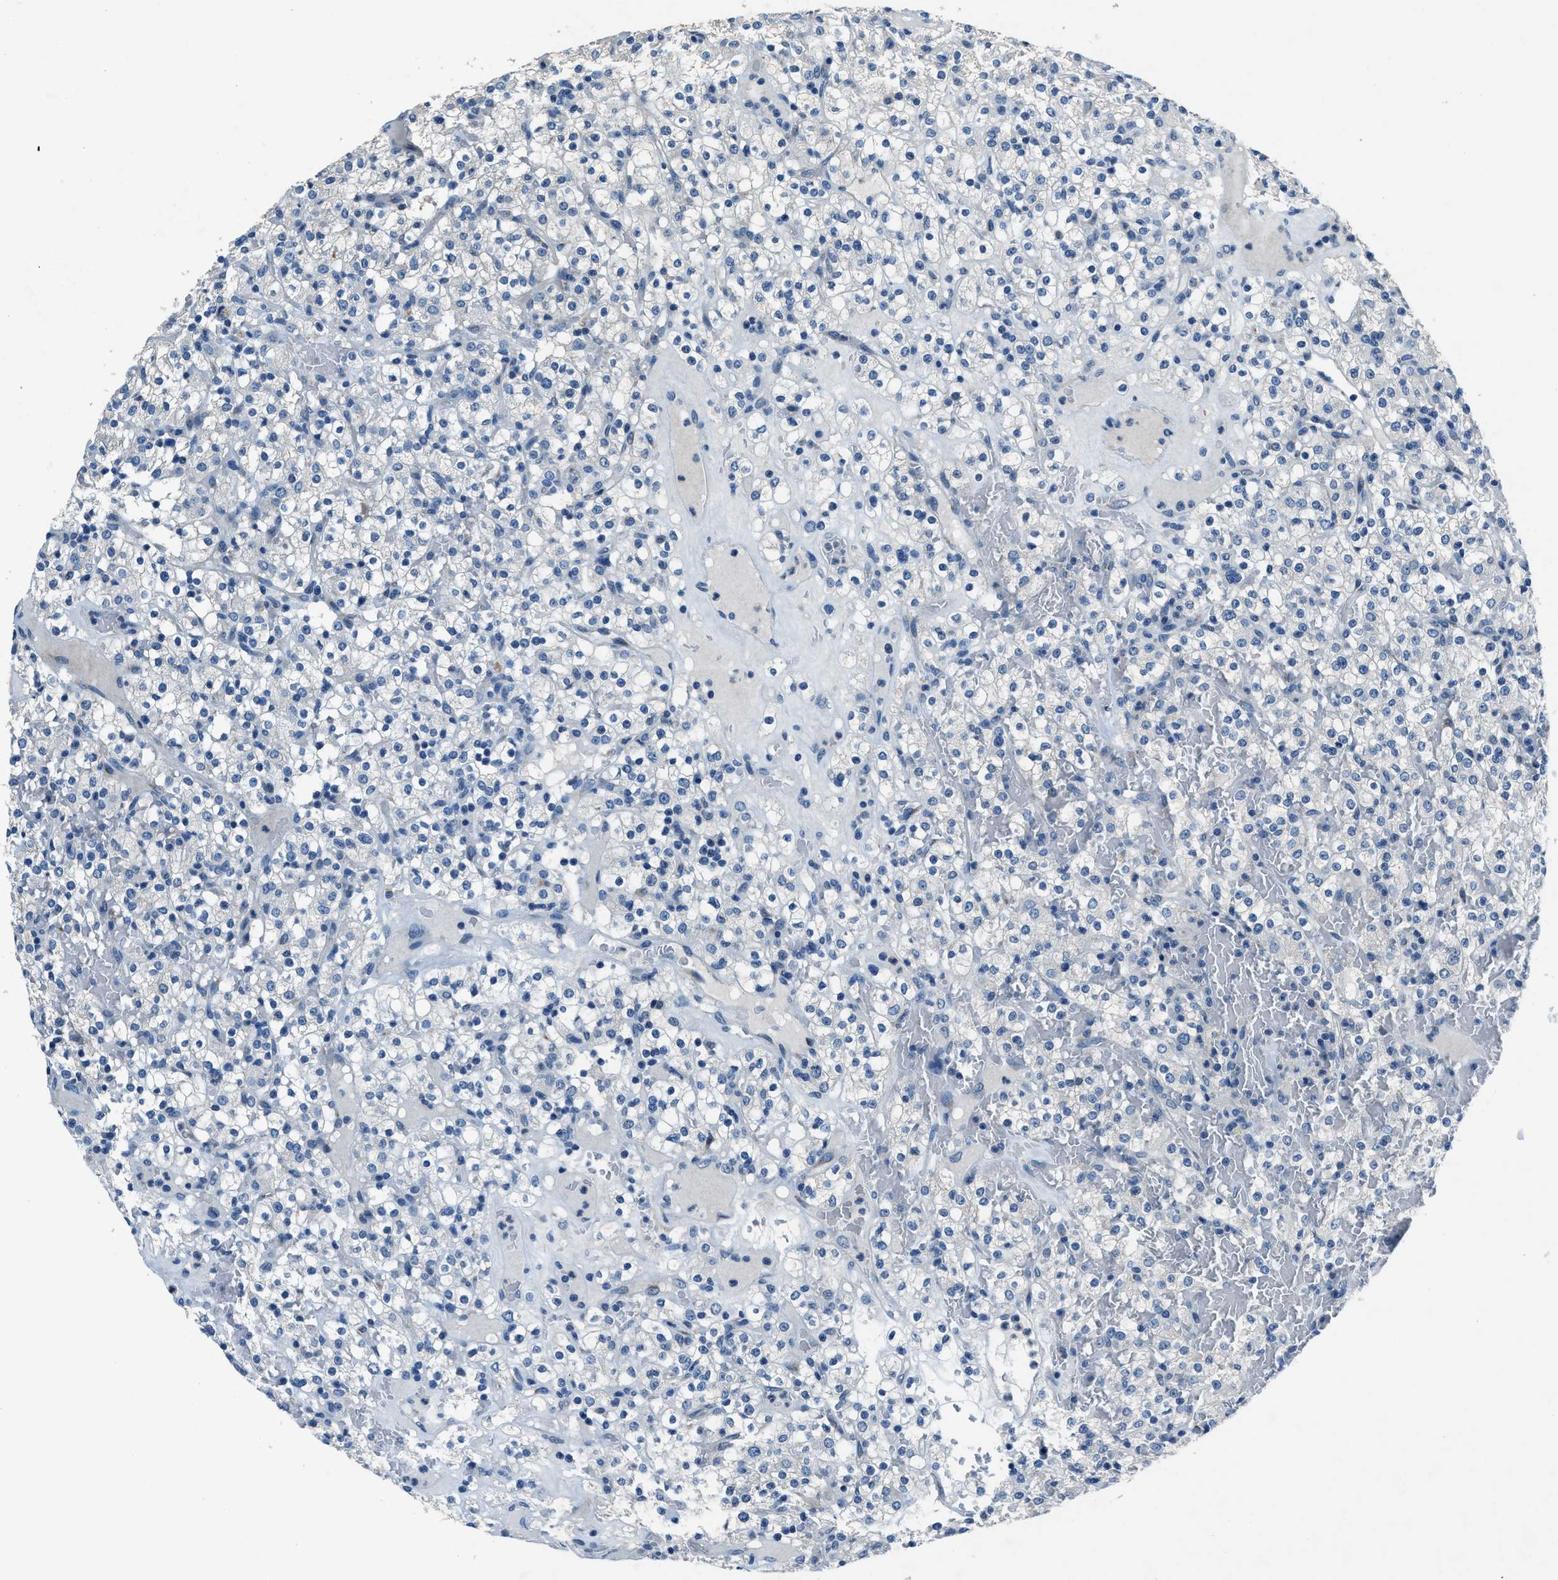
{"staining": {"intensity": "negative", "quantity": "none", "location": "none"}, "tissue": "renal cancer", "cell_type": "Tumor cells", "image_type": "cancer", "snomed": [{"axis": "morphology", "description": "Normal tissue, NOS"}, {"axis": "morphology", "description": "Adenocarcinoma, NOS"}, {"axis": "topography", "description": "Kidney"}], "caption": "This is a micrograph of immunohistochemistry staining of renal adenocarcinoma, which shows no staining in tumor cells.", "gene": "ADAM2", "patient": {"sex": "female", "age": 72}}